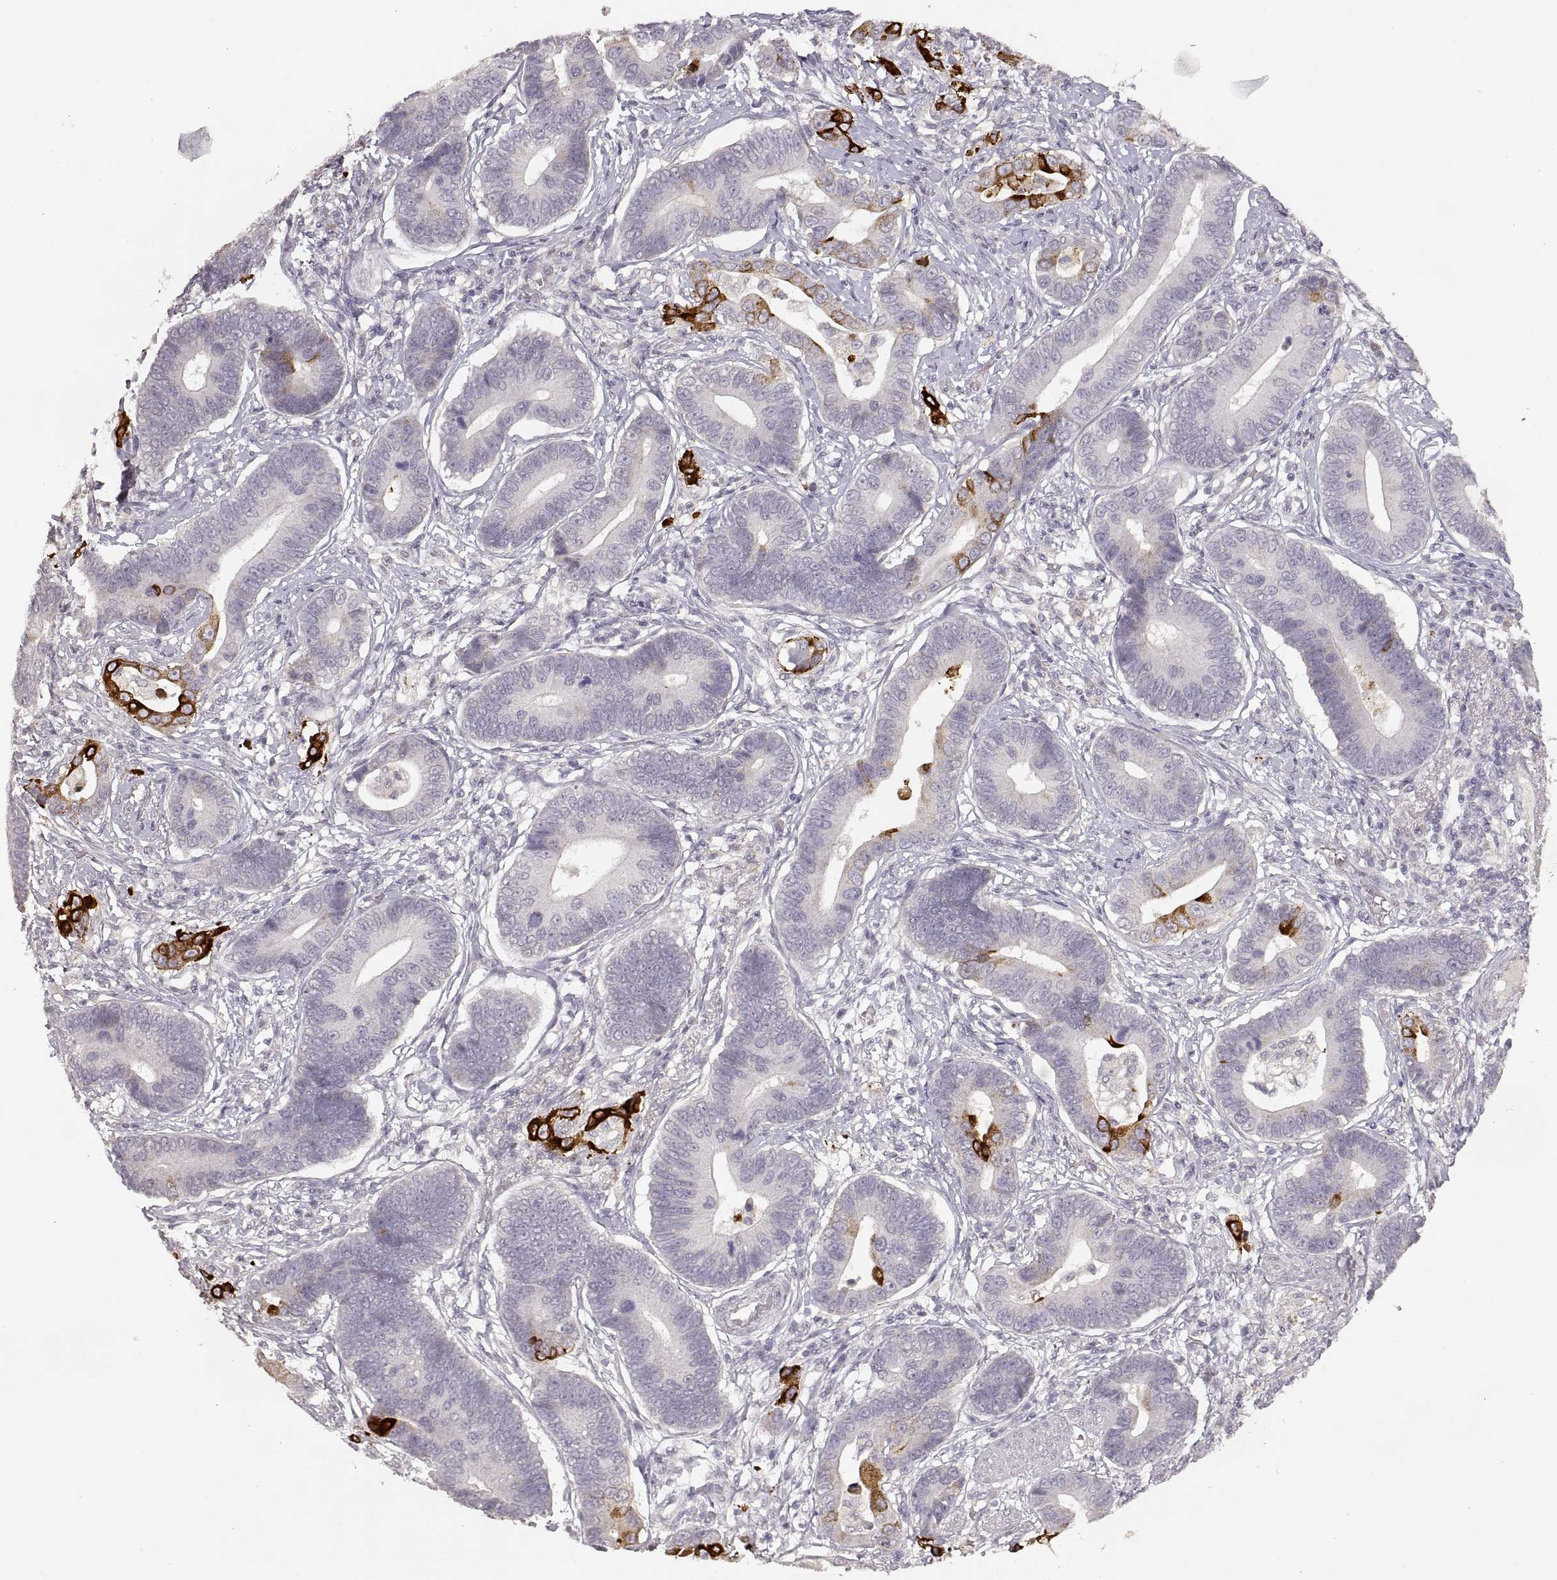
{"staining": {"intensity": "strong", "quantity": "<25%", "location": "cytoplasmic/membranous"}, "tissue": "stomach cancer", "cell_type": "Tumor cells", "image_type": "cancer", "snomed": [{"axis": "morphology", "description": "Adenocarcinoma, NOS"}, {"axis": "topography", "description": "Stomach"}], "caption": "Adenocarcinoma (stomach) stained with DAB immunohistochemistry (IHC) reveals medium levels of strong cytoplasmic/membranous staining in approximately <25% of tumor cells.", "gene": "LAMC2", "patient": {"sex": "male", "age": 84}}